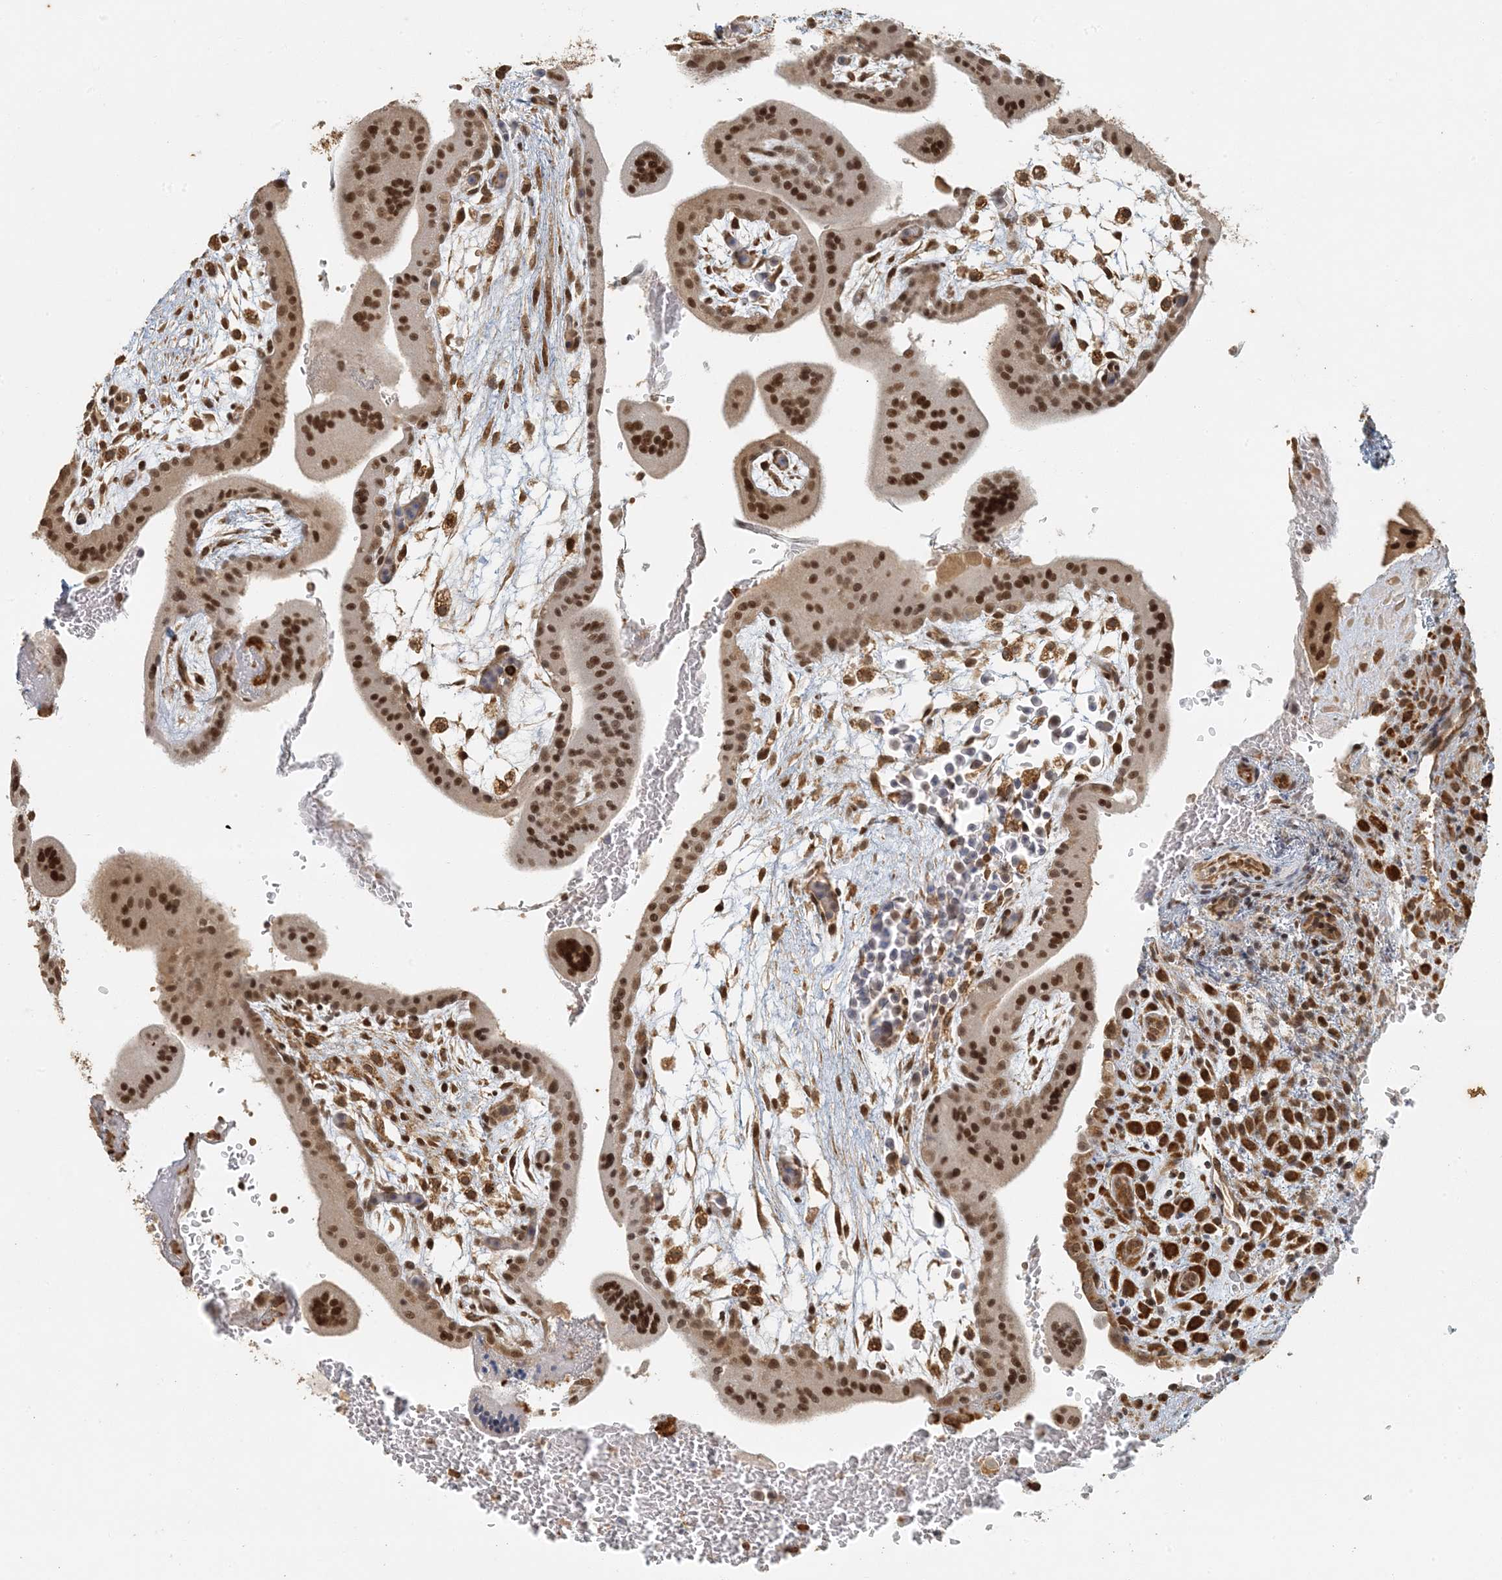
{"staining": {"intensity": "strong", "quantity": ">75%", "location": "cytoplasmic/membranous,nuclear"}, "tissue": "placenta", "cell_type": "Decidual cells", "image_type": "normal", "snomed": [{"axis": "morphology", "description": "Normal tissue, NOS"}, {"axis": "topography", "description": "Placenta"}], "caption": "The histopathology image displays immunohistochemical staining of unremarkable placenta. There is strong cytoplasmic/membranous,nuclear positivity is appreciated in approximately >75% of decidual cells.", "gene": "AK9", "patient": {"sex": "female", "age": 35}}